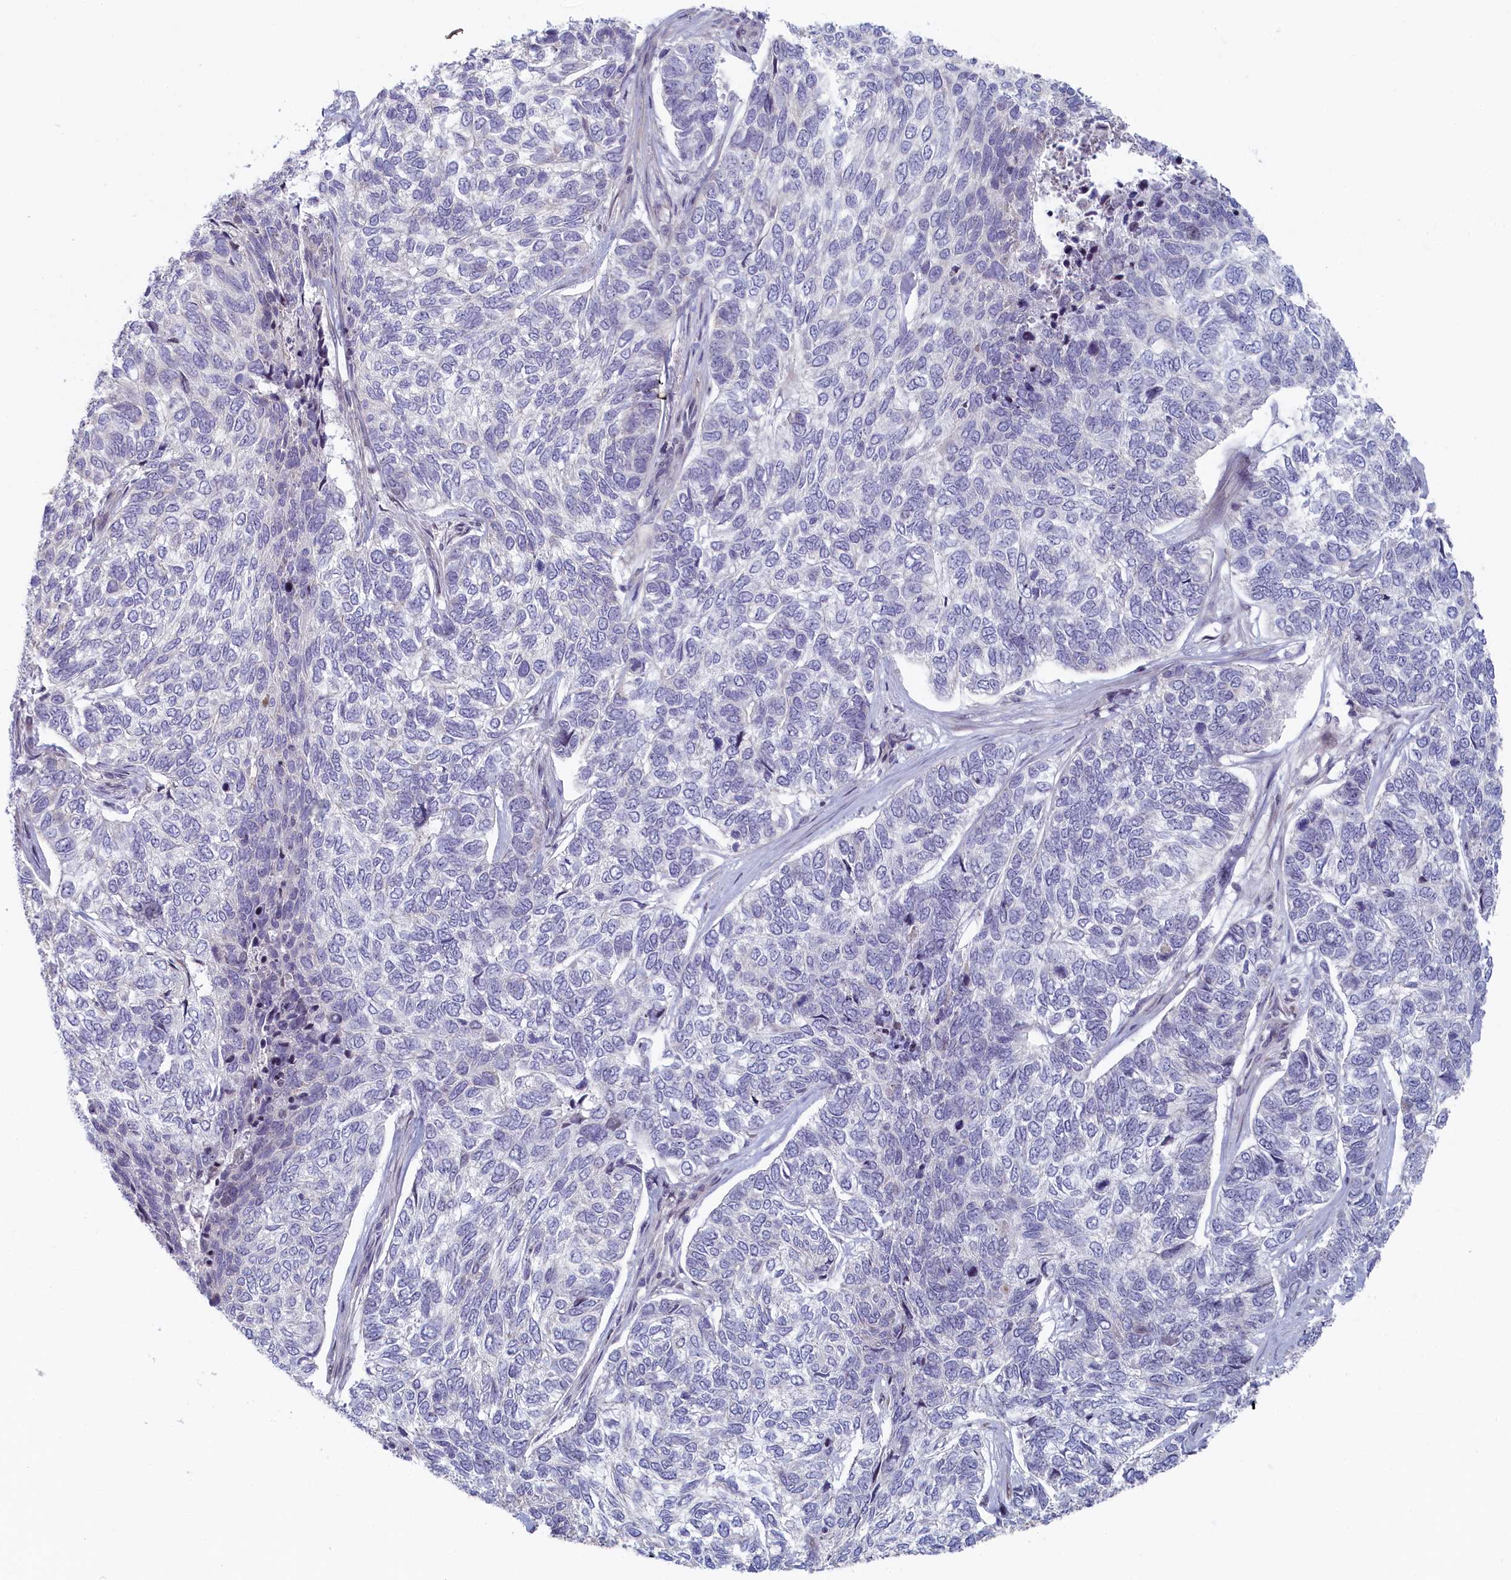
{"staining": {"intensity": "negative", "quantity": "none", "location": "none"}, "tissue": "skin cancer", "cell_type": "Tumor cells", "image_type": "cancer", "snomed": [{"axis": "morphology", "description": "Basal cell carcinoma"}, {"axis": "topography", "description": "Skin"}], "caption": "Tumor cells show no significant protein positivity in skin cancer (basal cell carcinoma).", "gene": "INTS4", "patient": {"sex": "female", "age": 65}}